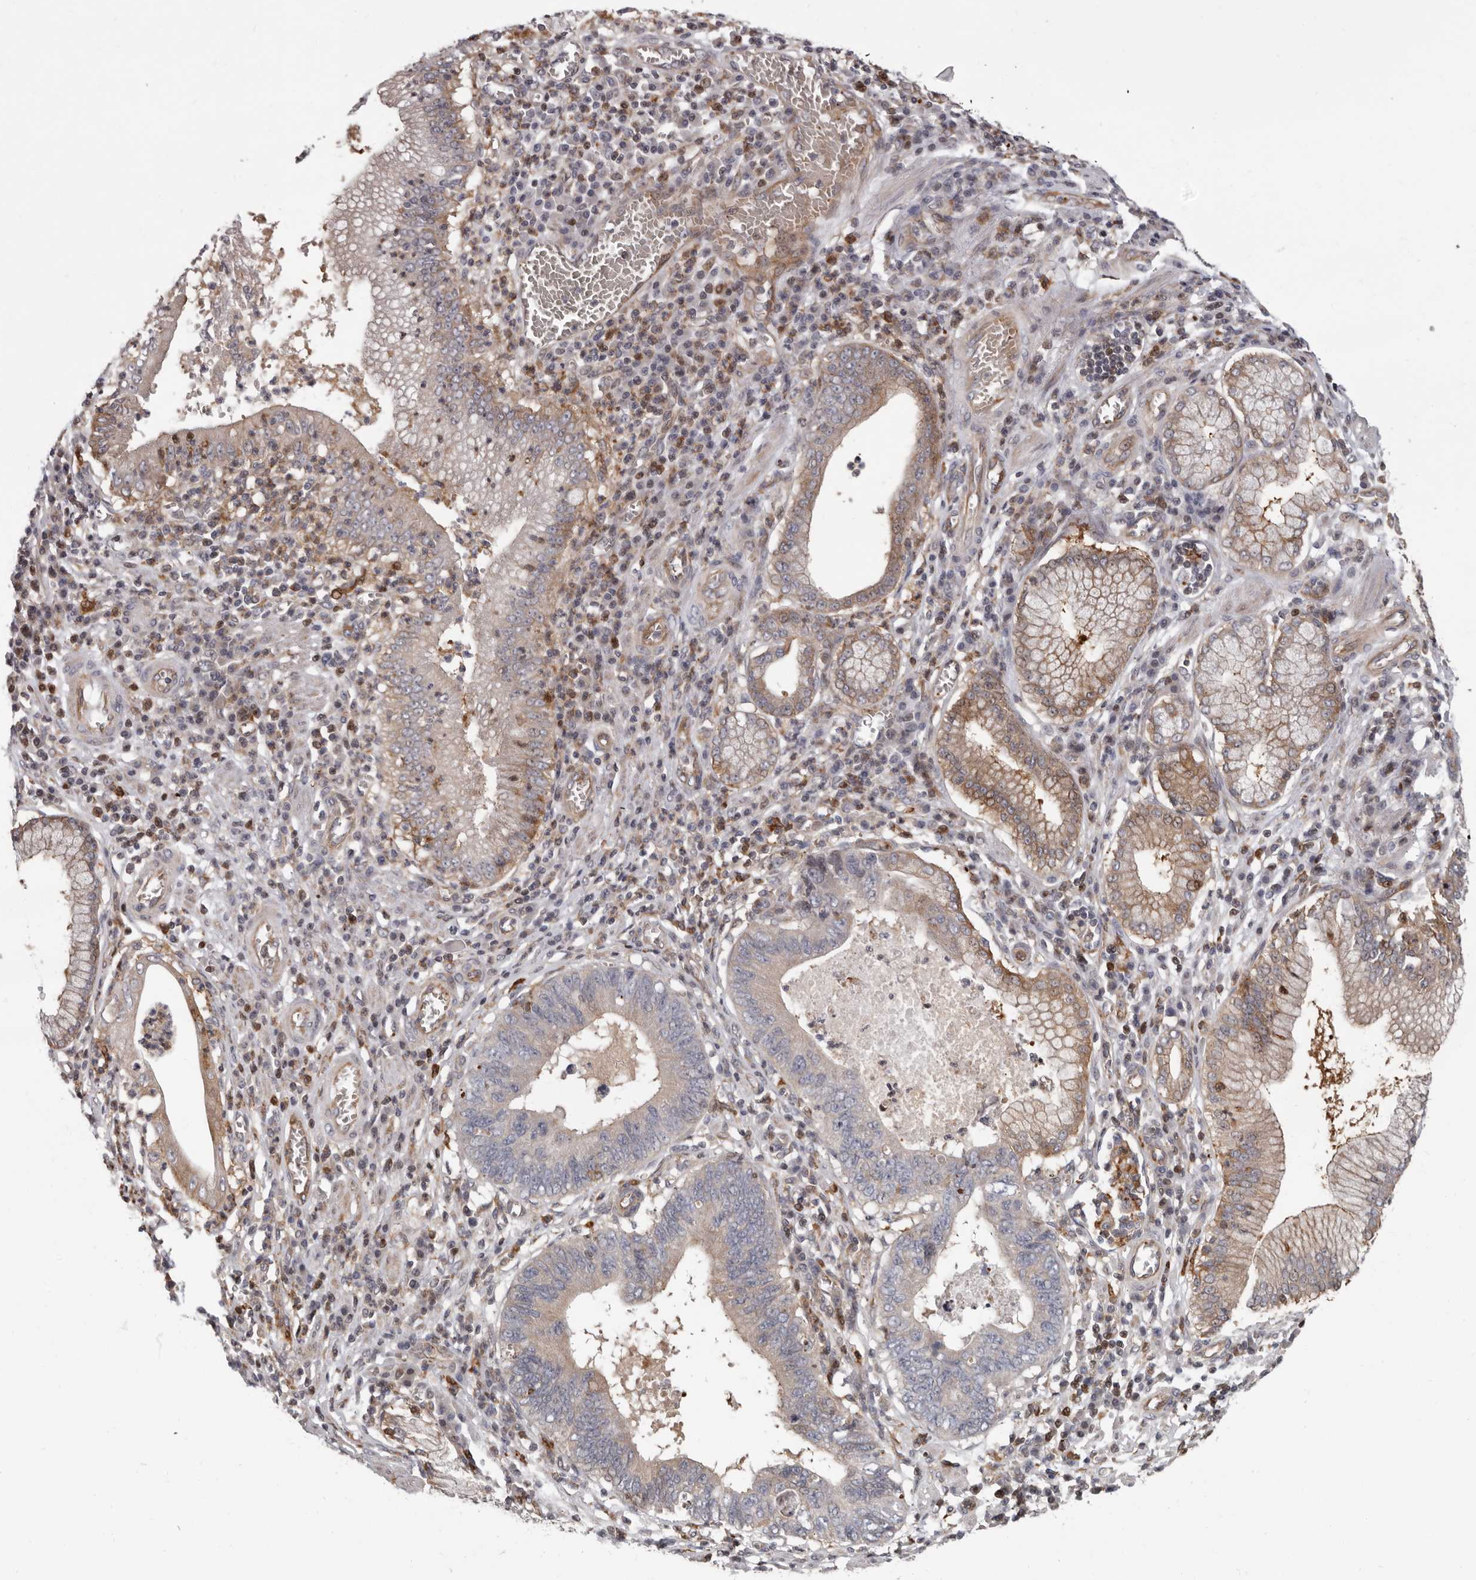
{"staining": {"intensity": "weak", "quantity": "<25%", "location": "cytoplasmic/membranous"}, "tissue": "stomach cancer", "cell_type": "Tumor cells", "image_type": "cancer", "snomed": [{"axis": "morphology", "description": "Adenocarcinoma, NOS"}, {"axis": "topography", "description": "Stomach"}], "caption": "This is a micrograph of immunohistochemistry (IHC) staining of stomach cancer, which shows no positivity in tumor cells.", "gene": "FGFR4", "patient": {"sex": "male", "age": 59}}